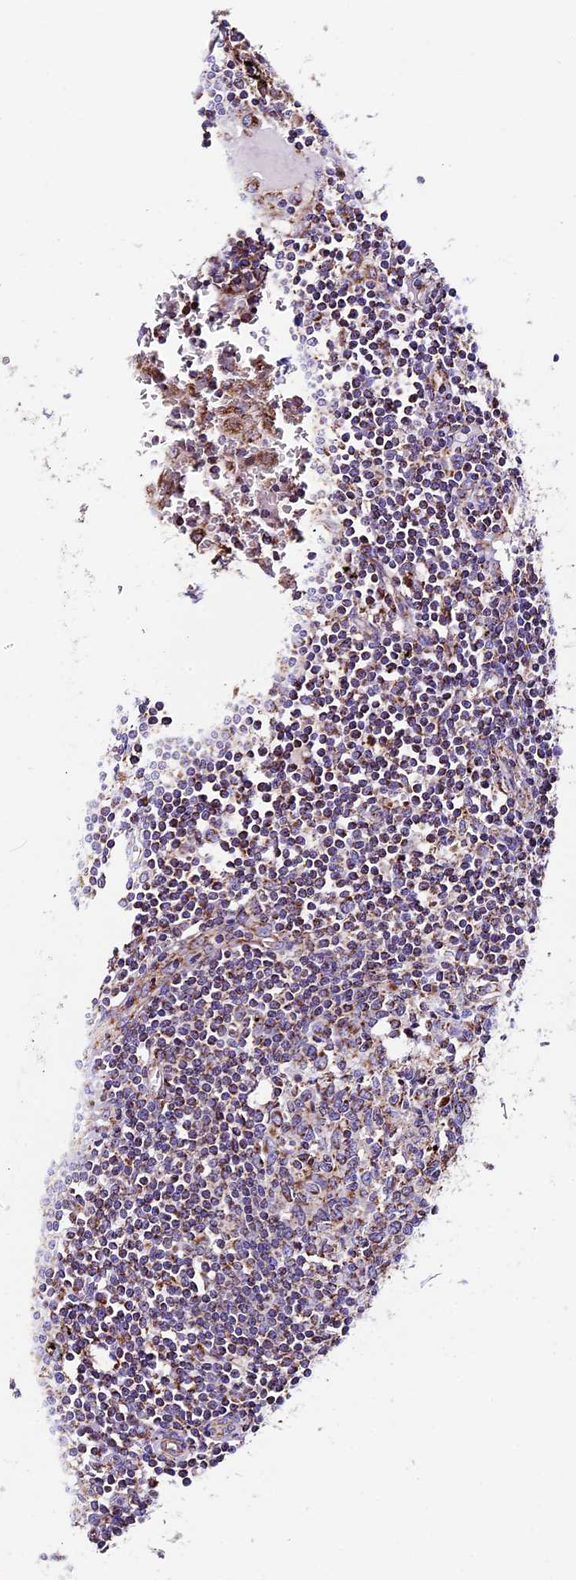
{"staining": {"intensity": "moderate", "quantity": ">75%", "location": "cytoplasmic/membranous"}, "tissue": "lymph node", "cell_type": "Germinal center cells", "image_type": "normal", "snomed": [{"axis": "morphology", "description": "Normal tissue, NOS"}, {"axis": "topography", "description": "Lymph node"}], "caption": "Immunohistochemical staining of benign human lymph node exhibits >75% levels of moderate cytoplasmic/membranous protein staining in approximately >75% of germinal center cells.", "gene": "NDUFA8", "patient": {"sex": "male", "age": 74}}